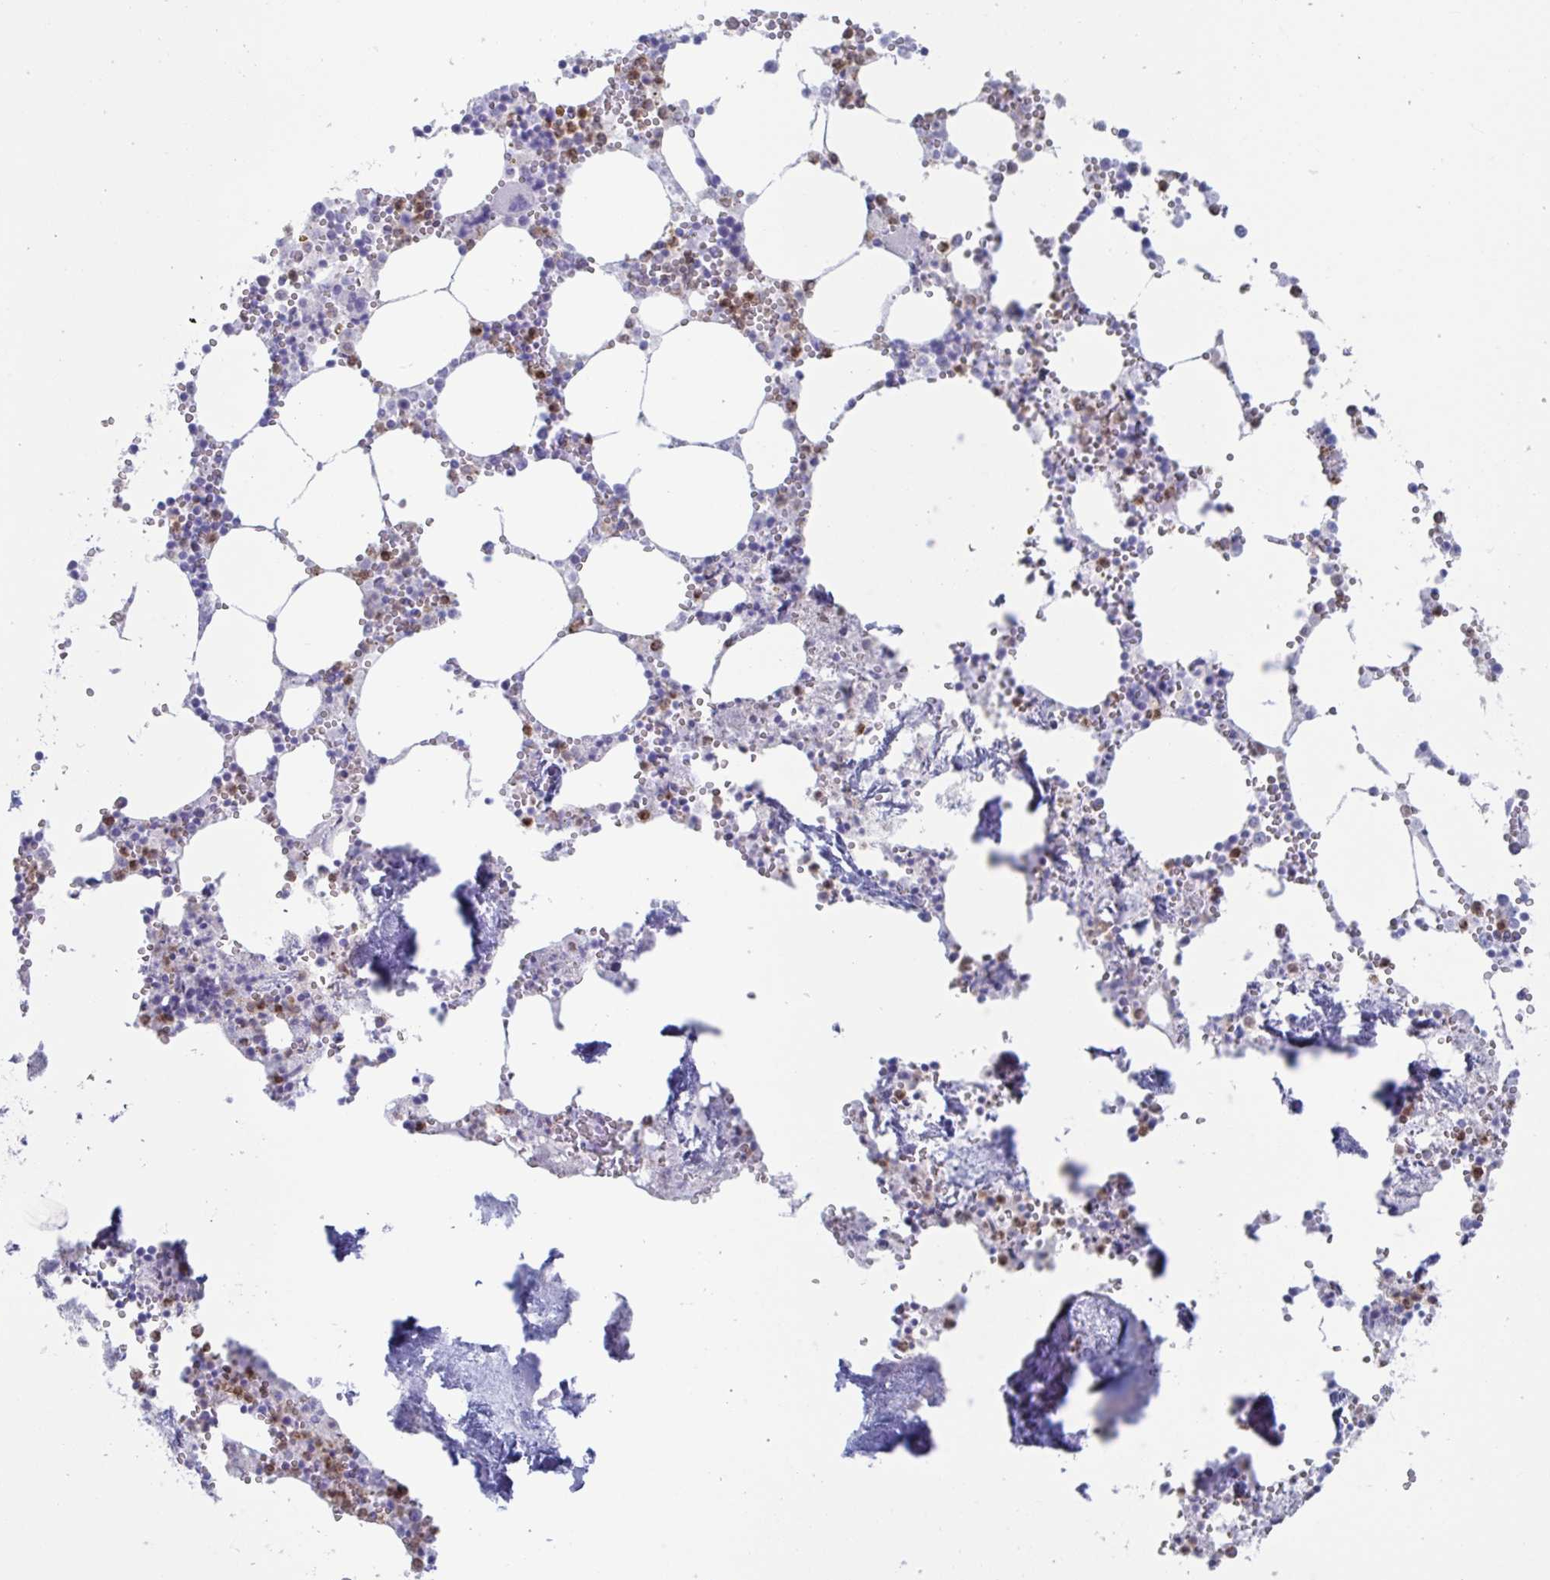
{"staining": {"intensity": "strong", "quantity": "<25%", "location": "cytoplasmic/membranous"}, "tissue": "bone marrow", "cell_type": "Hematopoietic cells", "image_type": "normal", "snomed": [{"axis": "morphology", "description": "Normal tissue, NOS"}, {"axis": "topography", "description": "Bone marrow"}], "caption": "Immunohistochemistry of unremarkable human bone marrow reveals medium levels of strong cytoplasmic/membranous expression in approximately <25% of hematopoietic cells.", "gene": "CYP4F11", "patient": {"sex": "male", "age": 54}}